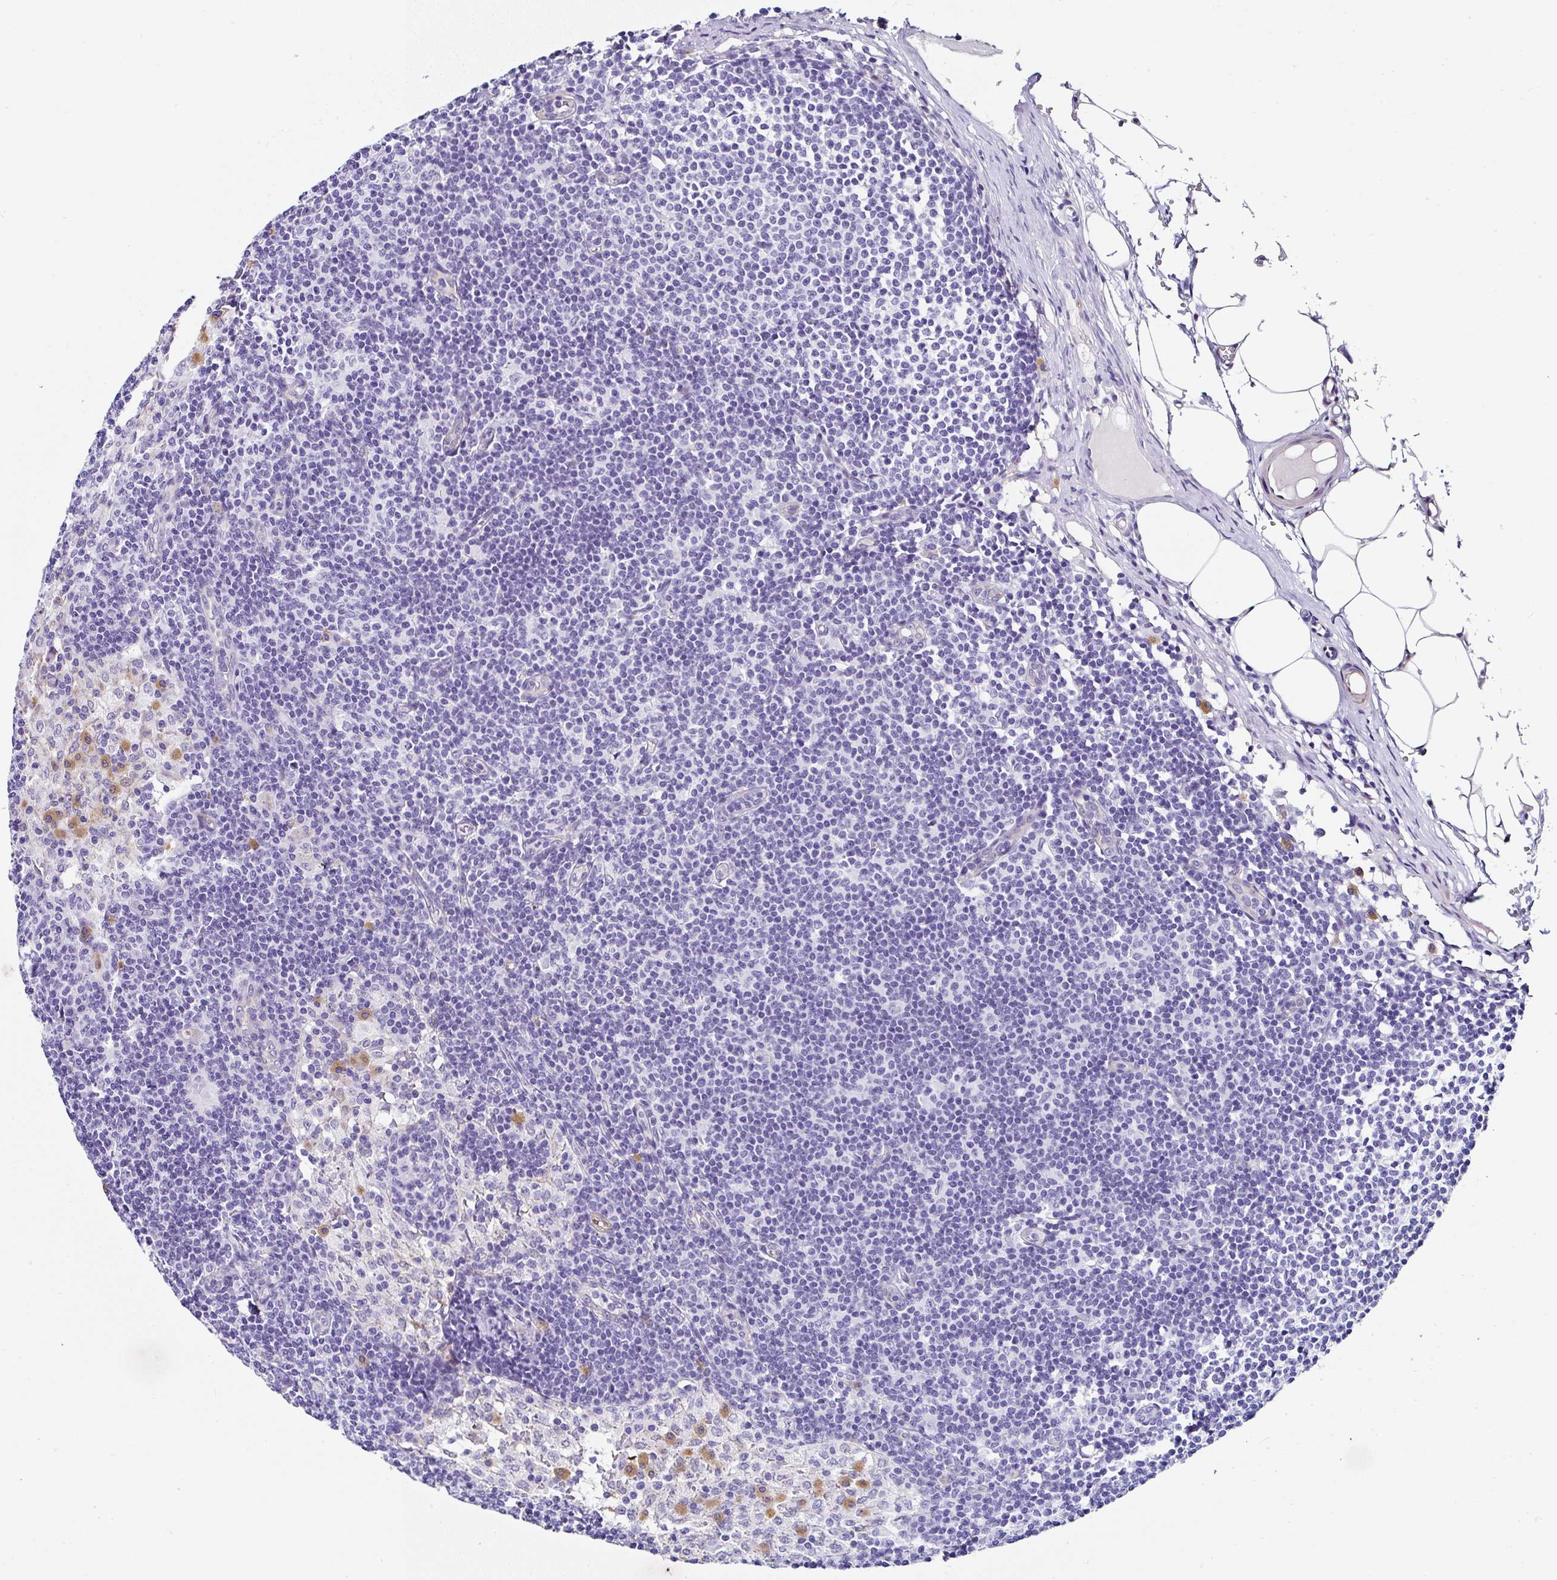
{"staining": {"intensity": "negative", "quantity": "none", "location": "none"}, "tissue": "lymph node", "cell_type": "Germinal center cells", "image_type": "normal", "snomed": [{"axis": "morphology", "description": "Normal tissue, NOS"}, {"axis": "topography", "description": "Lymph node"}], "caption": "Germinal center cells are negative for brown protein staining in normal lymph node. (Brightfield microscopy of DAB (3,3'-diaminobenzidine) immunohistochemistry (IHC) at high magnification).", "gene": "PPFIA4", "patient": {"sex": "male", "age": 49}}